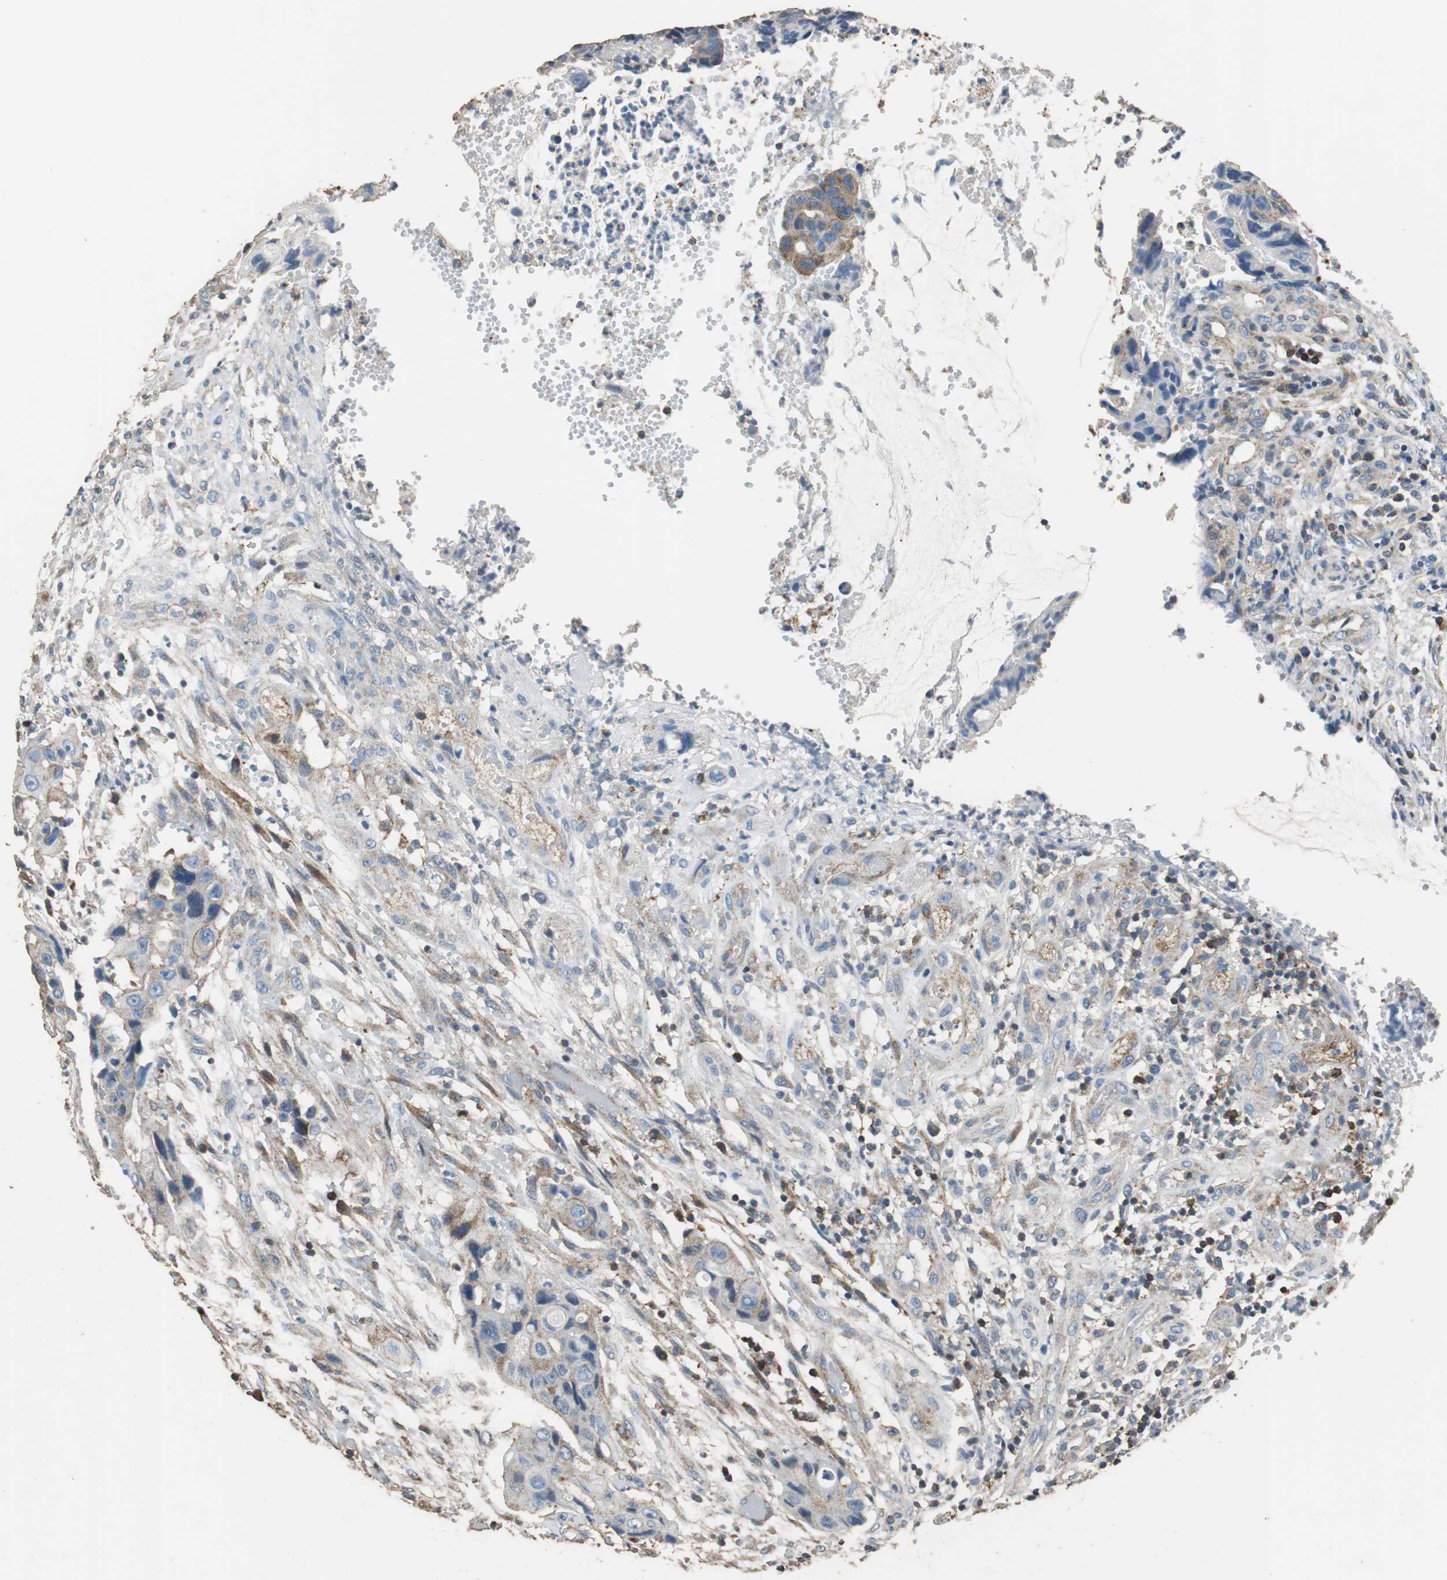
{"staining": {"intensity": "weak", "quantity": "25%-75%", "location": "cytoplasmic/membranous"}, "tissue": "colorectal cancer", "cell_type": "Tumor cells", "image_type": "cancer", "snomed": [{"axis": "morphology", "description": "Adenocarcinoma, NOS"}, {"axis": "topography", "description": "Colon"}], "caption": "Colorectal adenocarcinoma stained with a protein marker shows weak staining in tumor cells.", "gene": "PRKRA", "patient": {"sex": "female", "age": 57}}